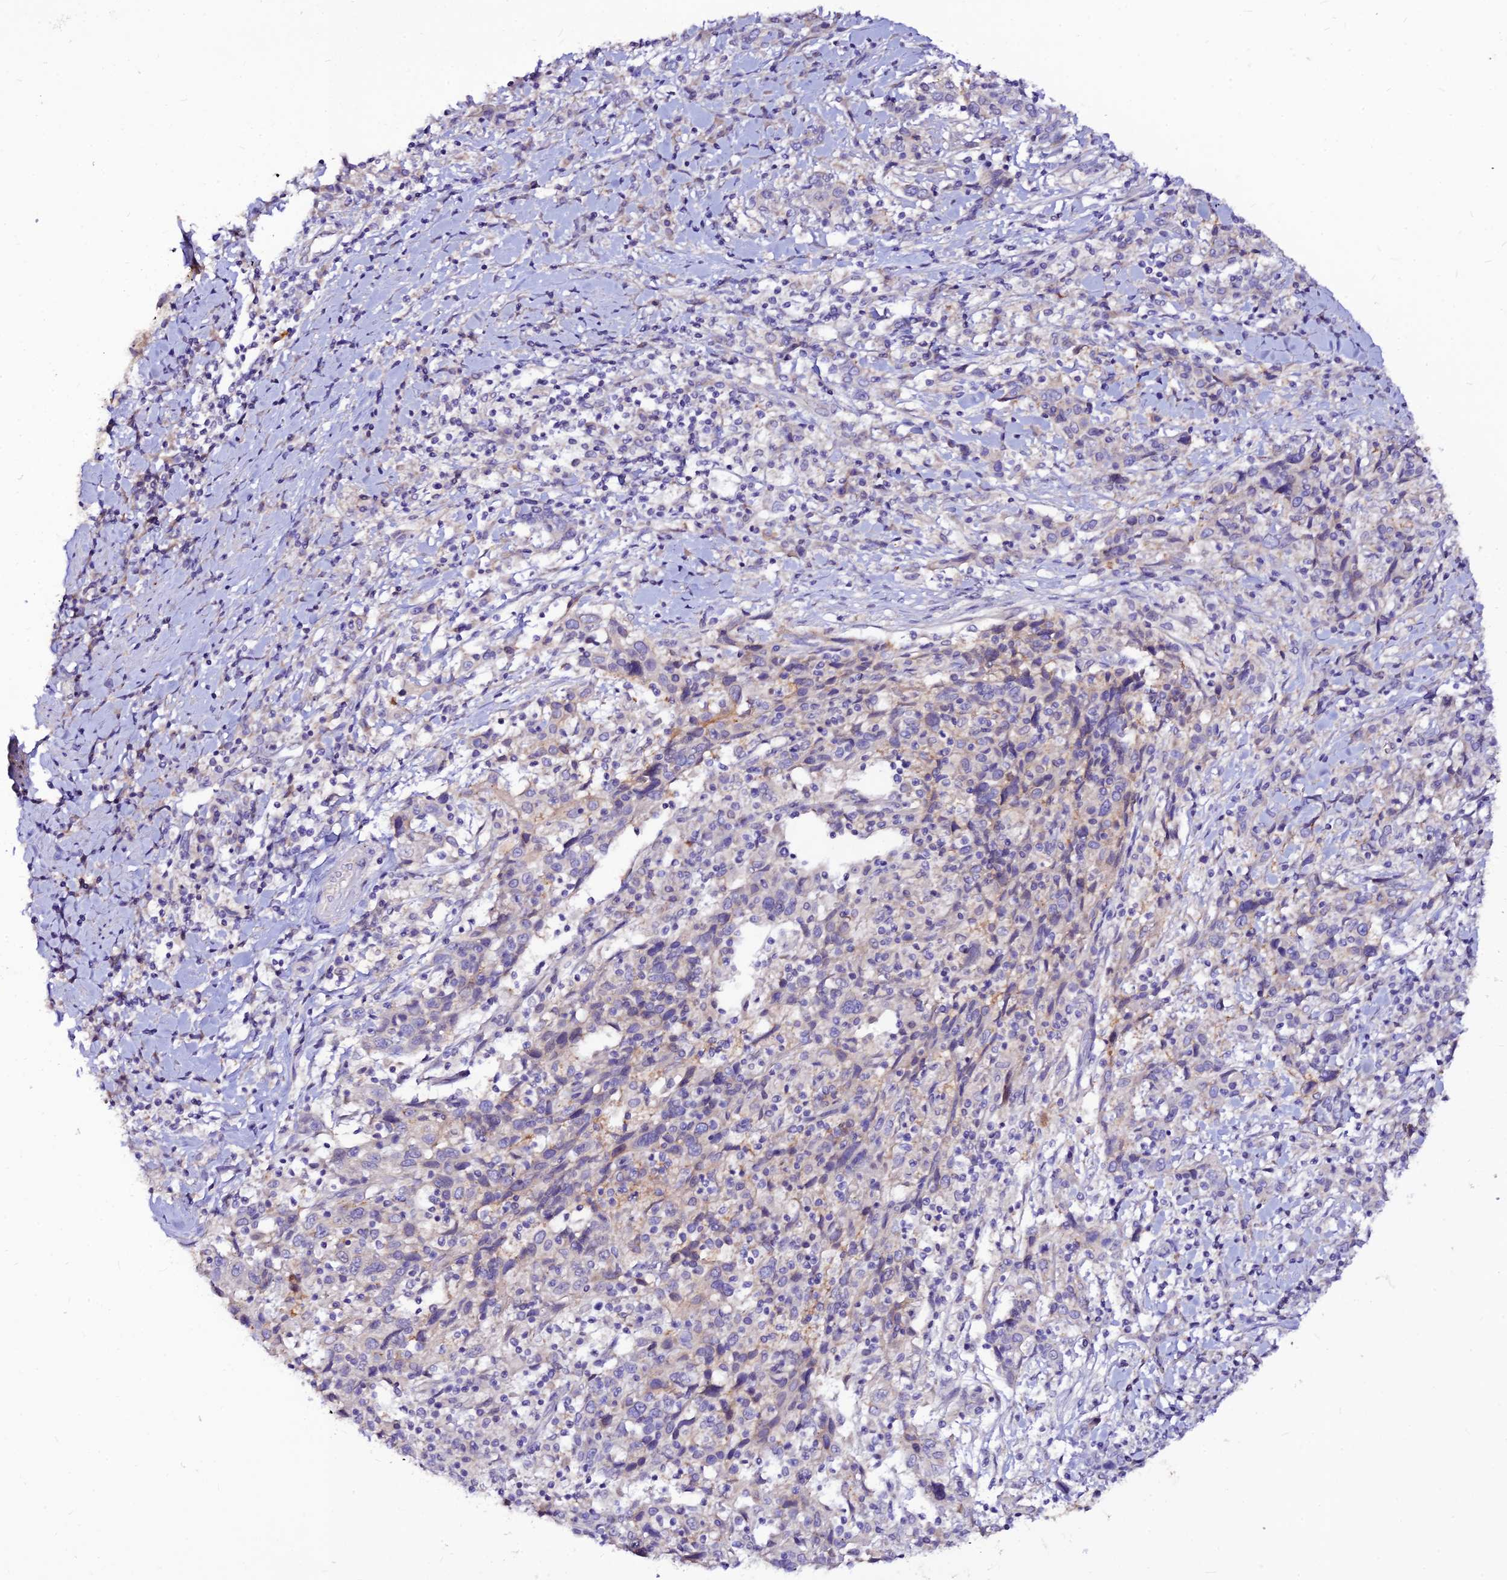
{"staining": {"intensity": "moderate", "quantity": "<25%", "location": "cytoplasmic/membranous"}, "tissue": "cervical cancer", "cell_type": "Tumor cells", "image_type": "cancer", "snomed": [{"axis": "morphology", "description": "Squamous cell carcinoma, NOS"}, {"axis": "topography", "description": "Cervix"}], "caption": "Tumor cells demonstrate low levels of moderate cytoplasmic/membranous staining in approximately <25% of cells in squamous cell carcinoma (cervical). The protein is stained brown, and the nuclei are stained in blue (DAB (3,3'-diaminobenzidine) IHC with brightfield microscopy, high magnification).", "gene": "CZIB", "patient": {"sex": "female", "age": 46}}